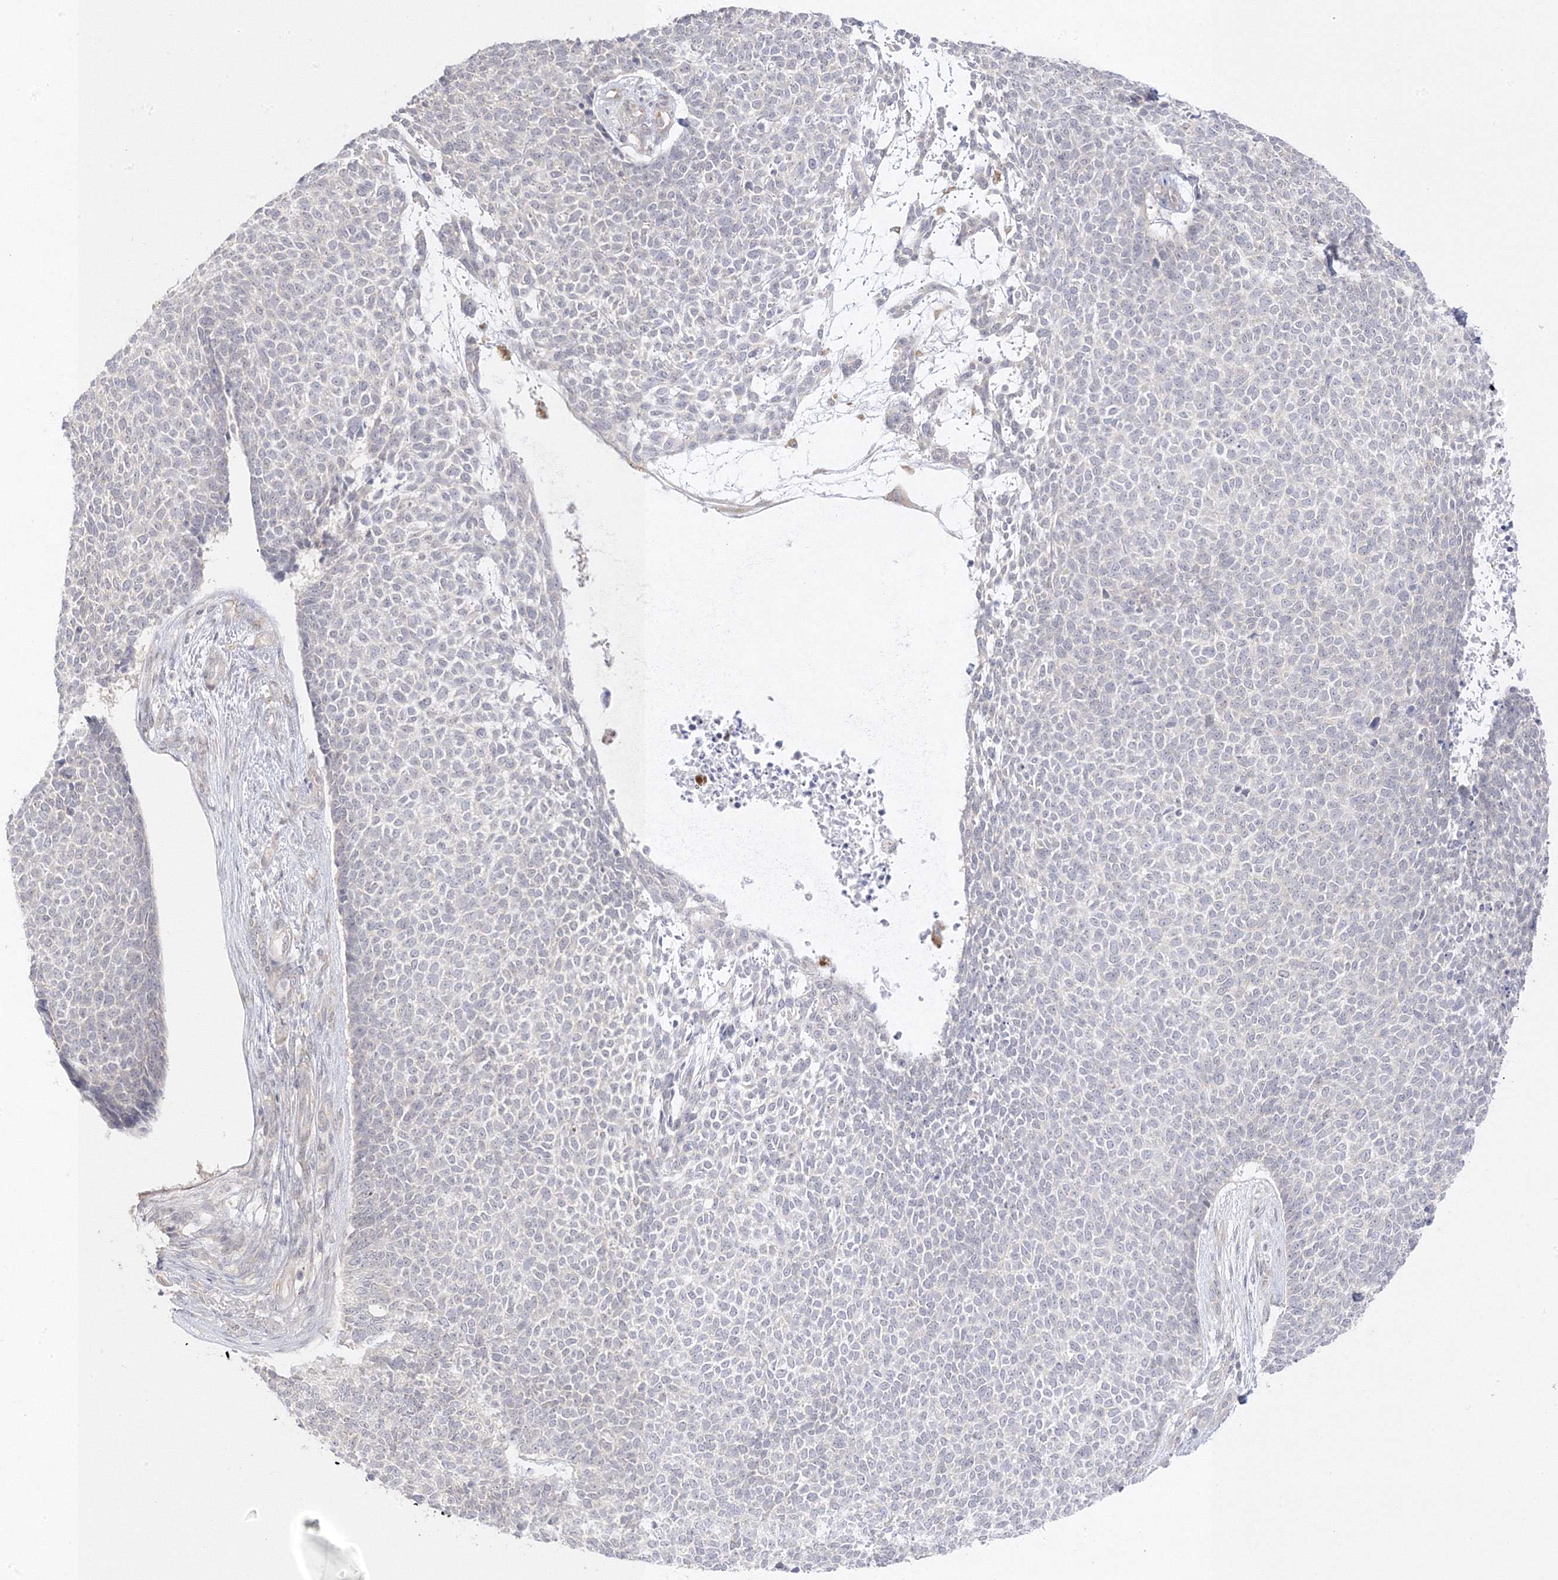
{"staining": {"intensity": "negative", "quantity": "none", "location": "none"}, "tissue": "skin cancer", "cell_type": "Tumor cells", "image_type": "cancer", "snomed": [{"axis": "morphology", "description": "Basal cell carcinoma"}, {"axis": "topography", "description": "Skin"}], "caption": "The immunohistochemistry (IHC) image has no significant expression in tumor cells of skin basal cell carcinoma tissue.", "gene": "C2CD2", "patient": {"sex": "female", "age": 84}}